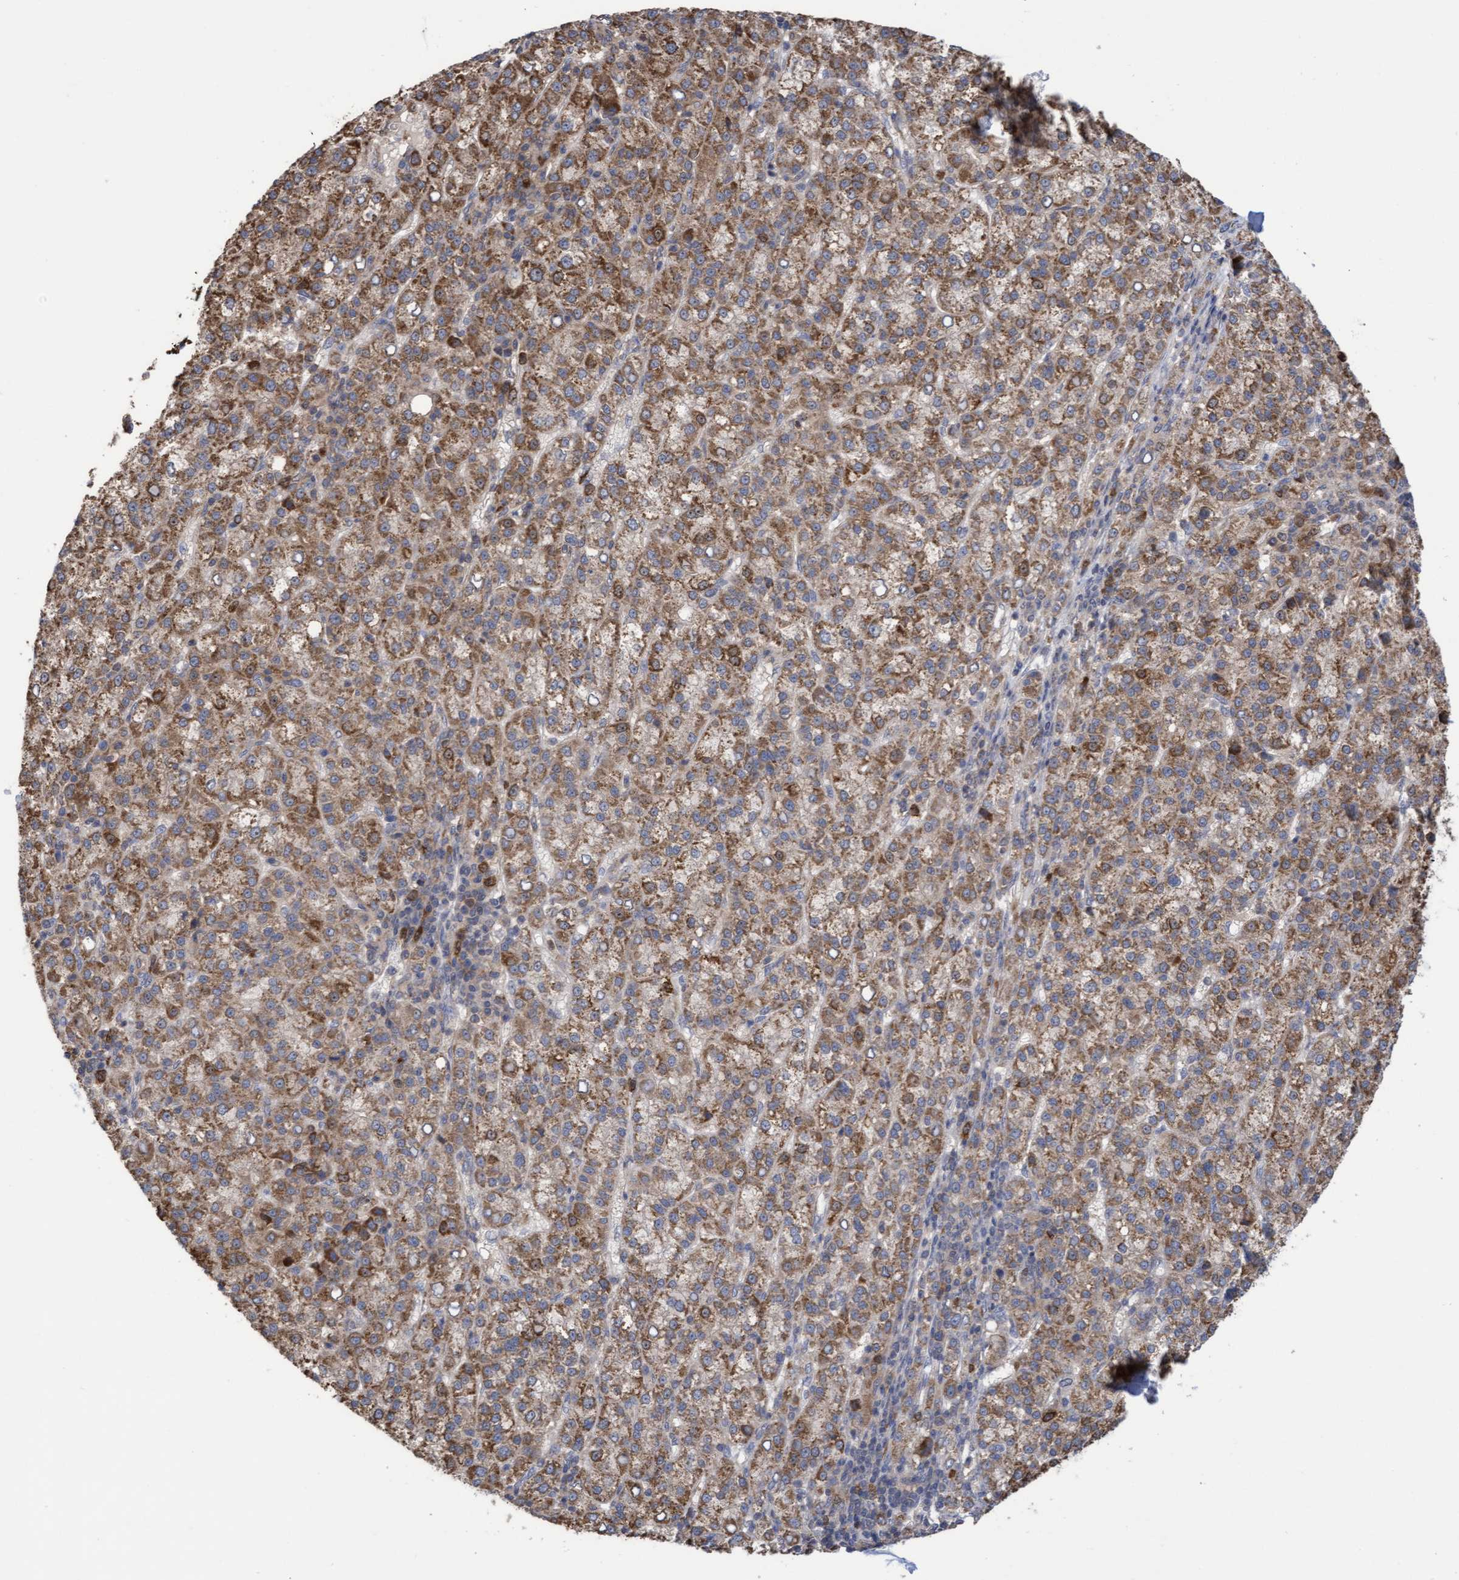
{"staining": {"intensity": "strong", "quantity": ">75%", "location": "cytoplasmic/membranous,nuclear"}, "tissue": "liver cancer", "cell_type": "Tumor cells", "image_type": "cancer", "snomed": [{"axis": "morphology", "description": "Carcinoma, Hepatocellular, NOS"}, {"axis": "topography", "description": "Liver"}], "caption": "Human liver cancer stained with a protein marker displays strong staining in tumor cells.", "gene": "SLBP", "patient": {"sex": "female", "age": 58}}